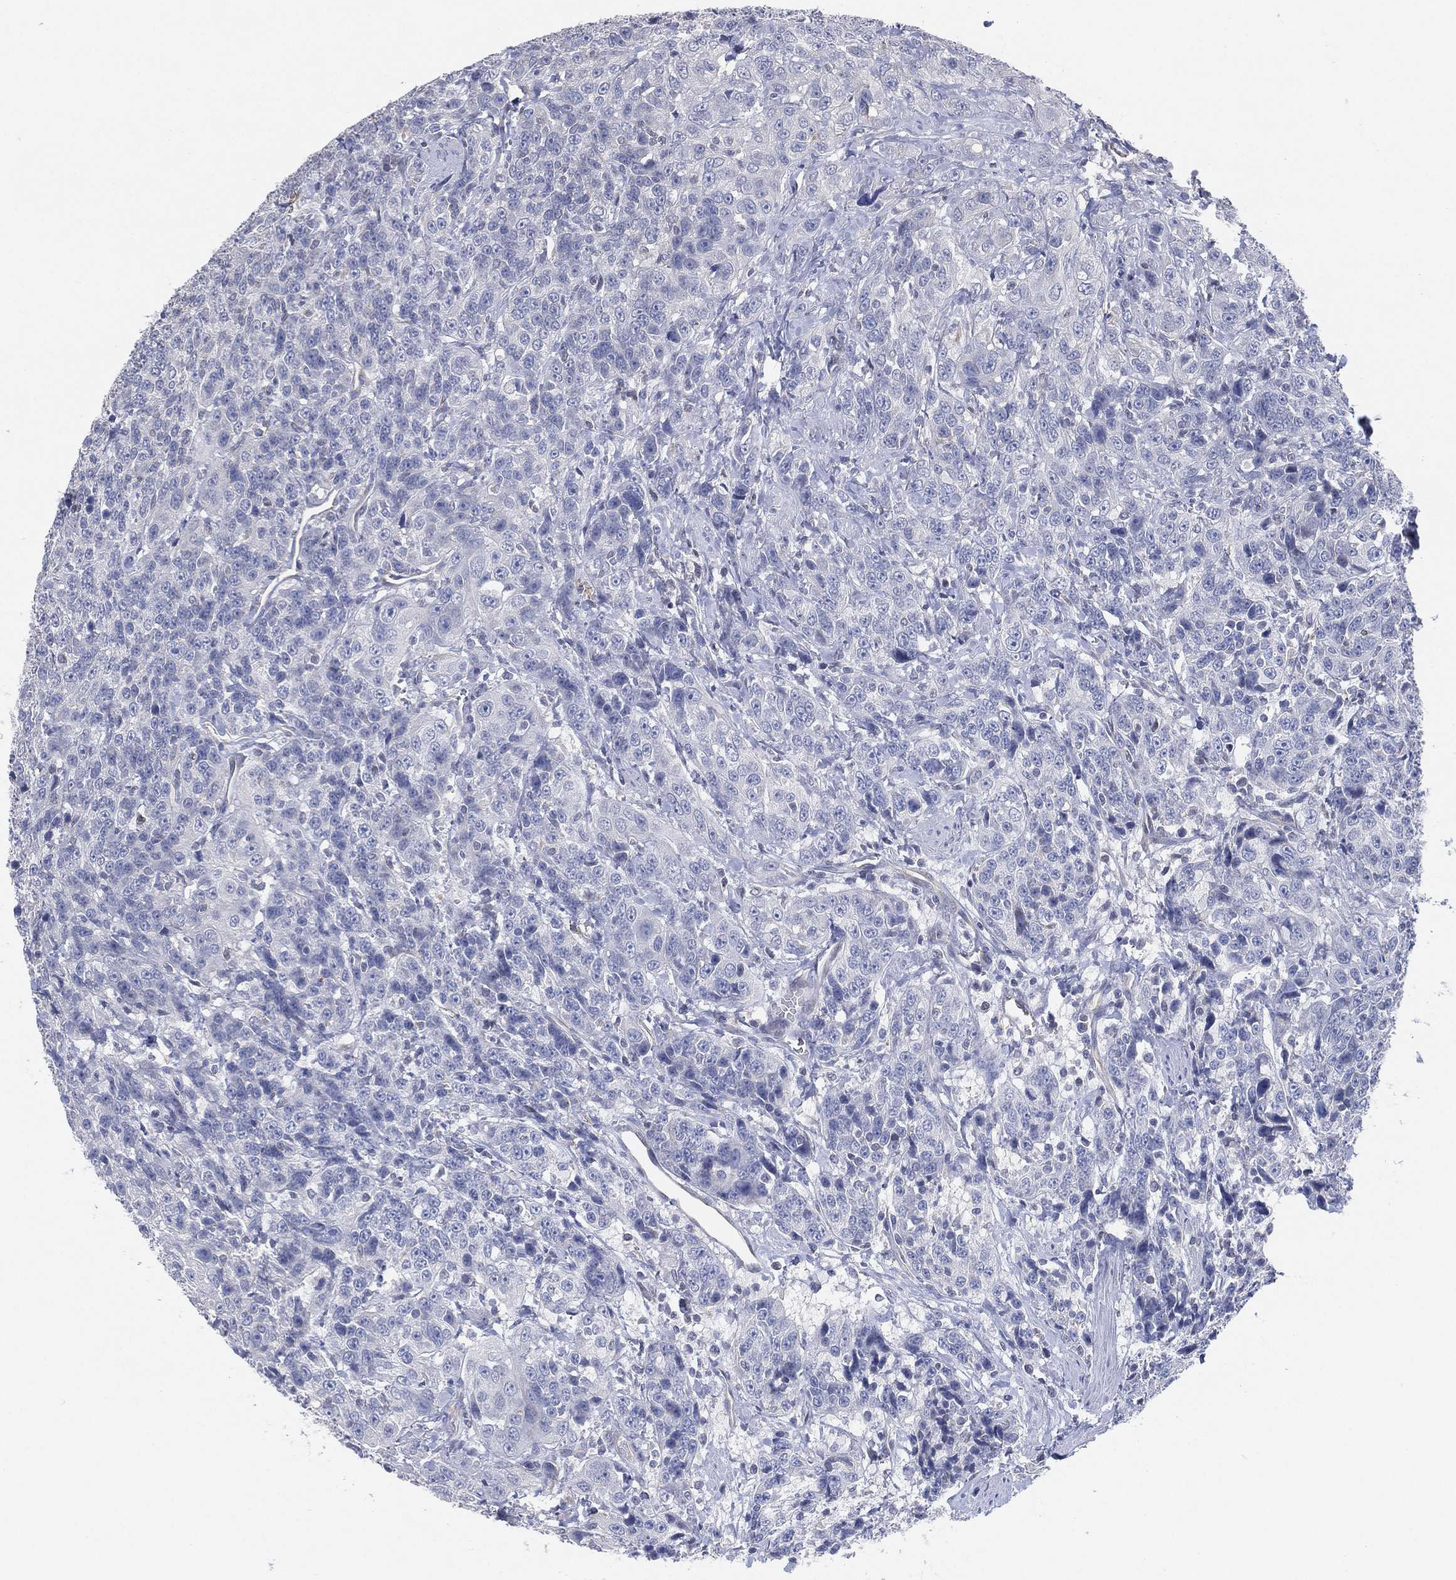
{"staining": {"intensity": "negative", "quantity": "none", "location": "none"}, "tissue": "urothelial cancer", "cell_type": "Tumor cells", "image_type": "cancer", "snomed": [{"axis": "morphology", "description": "Urothelial carcinoma, NOS"}, {"axis": "morphology", "description": "Urothelial carcinoma, High grade"}, {"axis": "topography", "description": "Urinary bladder"}], "caption": "Micrograph shows no protein staining in tumor cells of transitional cell carcinoma tissue.", "gene": "CFTR", "patient": {"sex": "female", "age": 73}}